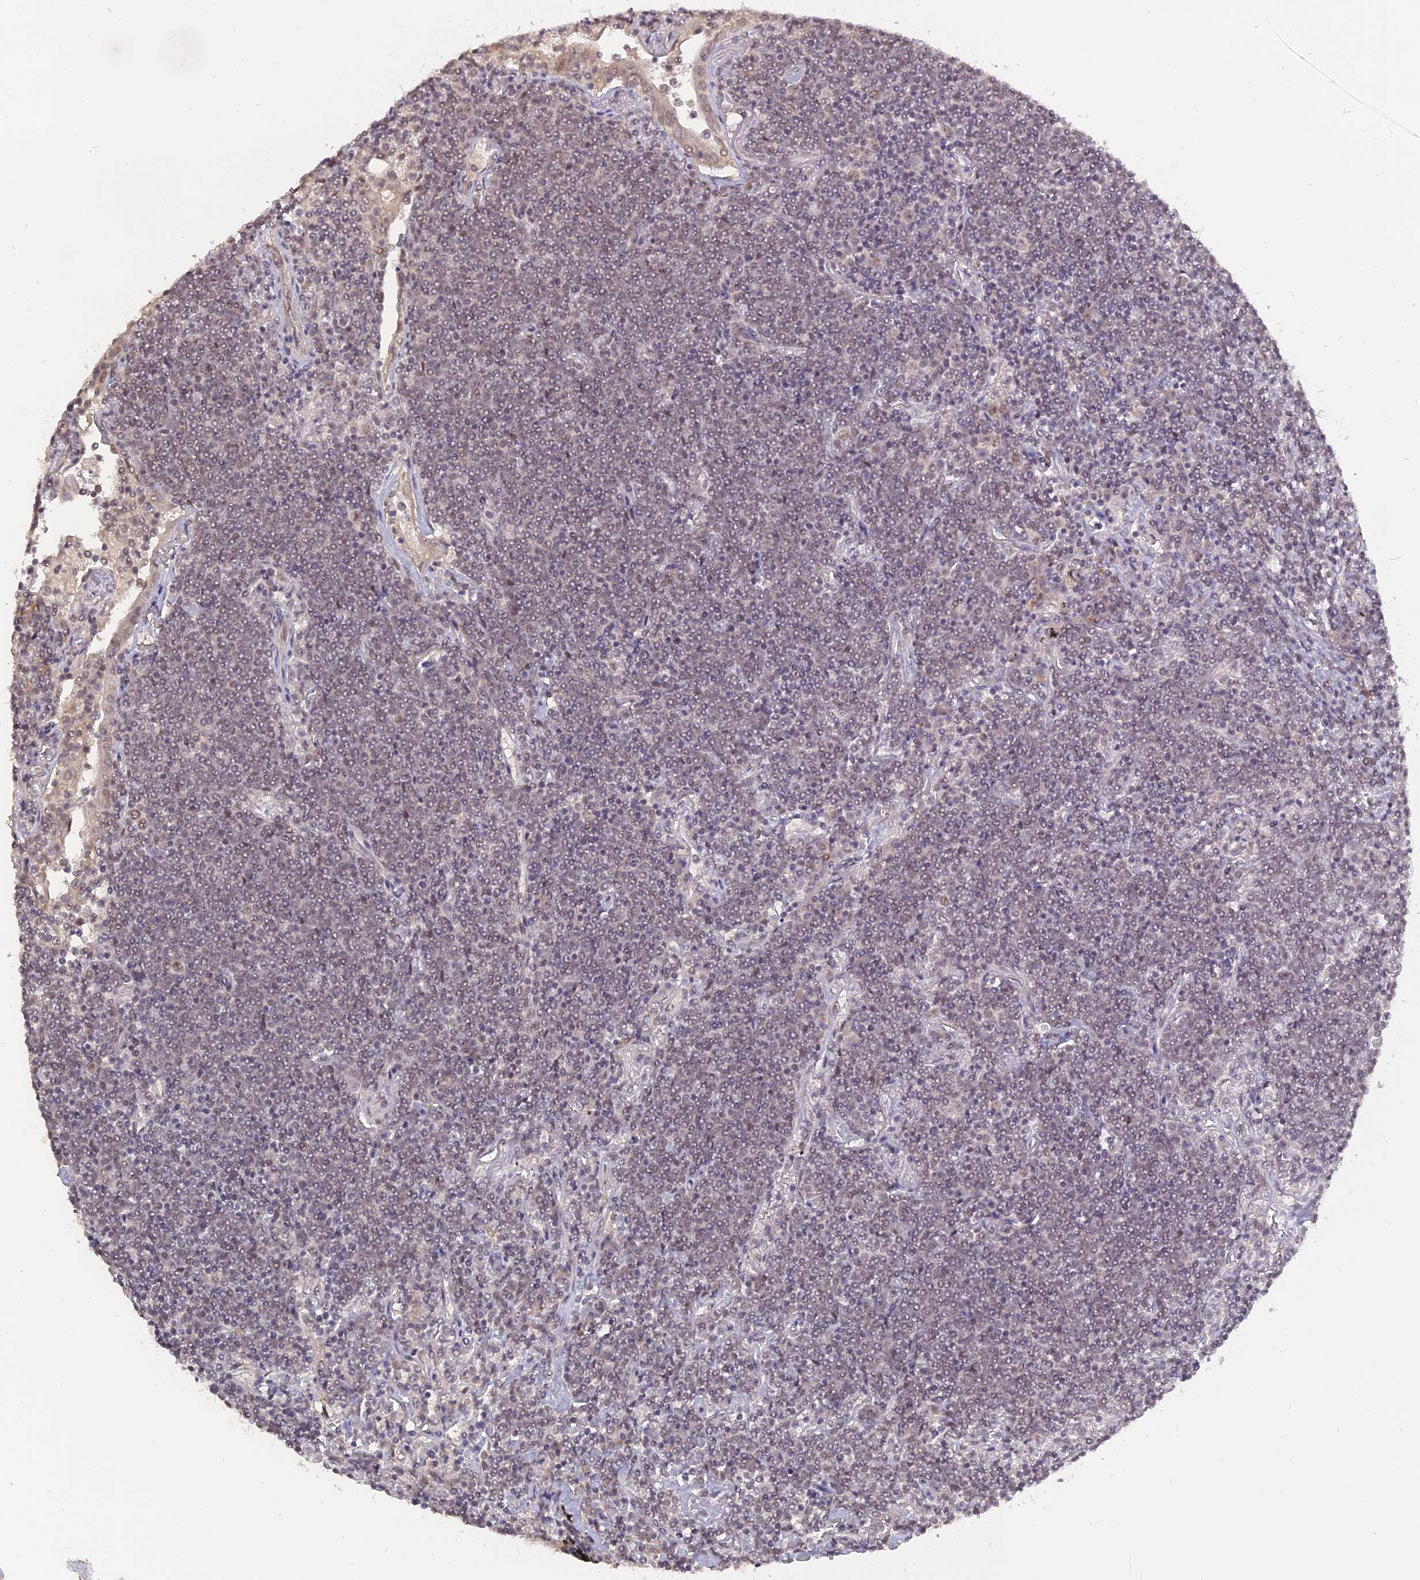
{"staining": {"intensity": "weak", "quantity": "25%-75%", "location": "nuclear"}, "tissue": "lymphoma", "cell_type": "Tumor cells", "image_type": "cancer", "snomed": [{"axis": "morphology", "description": "Malignant lymphoma, non-Hodgkin's type, Low grade"}, {"axis": "topography", "description": "Lung"}], "caption": "Tumor cells demonstrate low levels of weak nuclear positivity in about 25%-75% of cells in human lymphoma.", "gene": "NR1H3", "patient": {"sex": "female", "age": 71}}